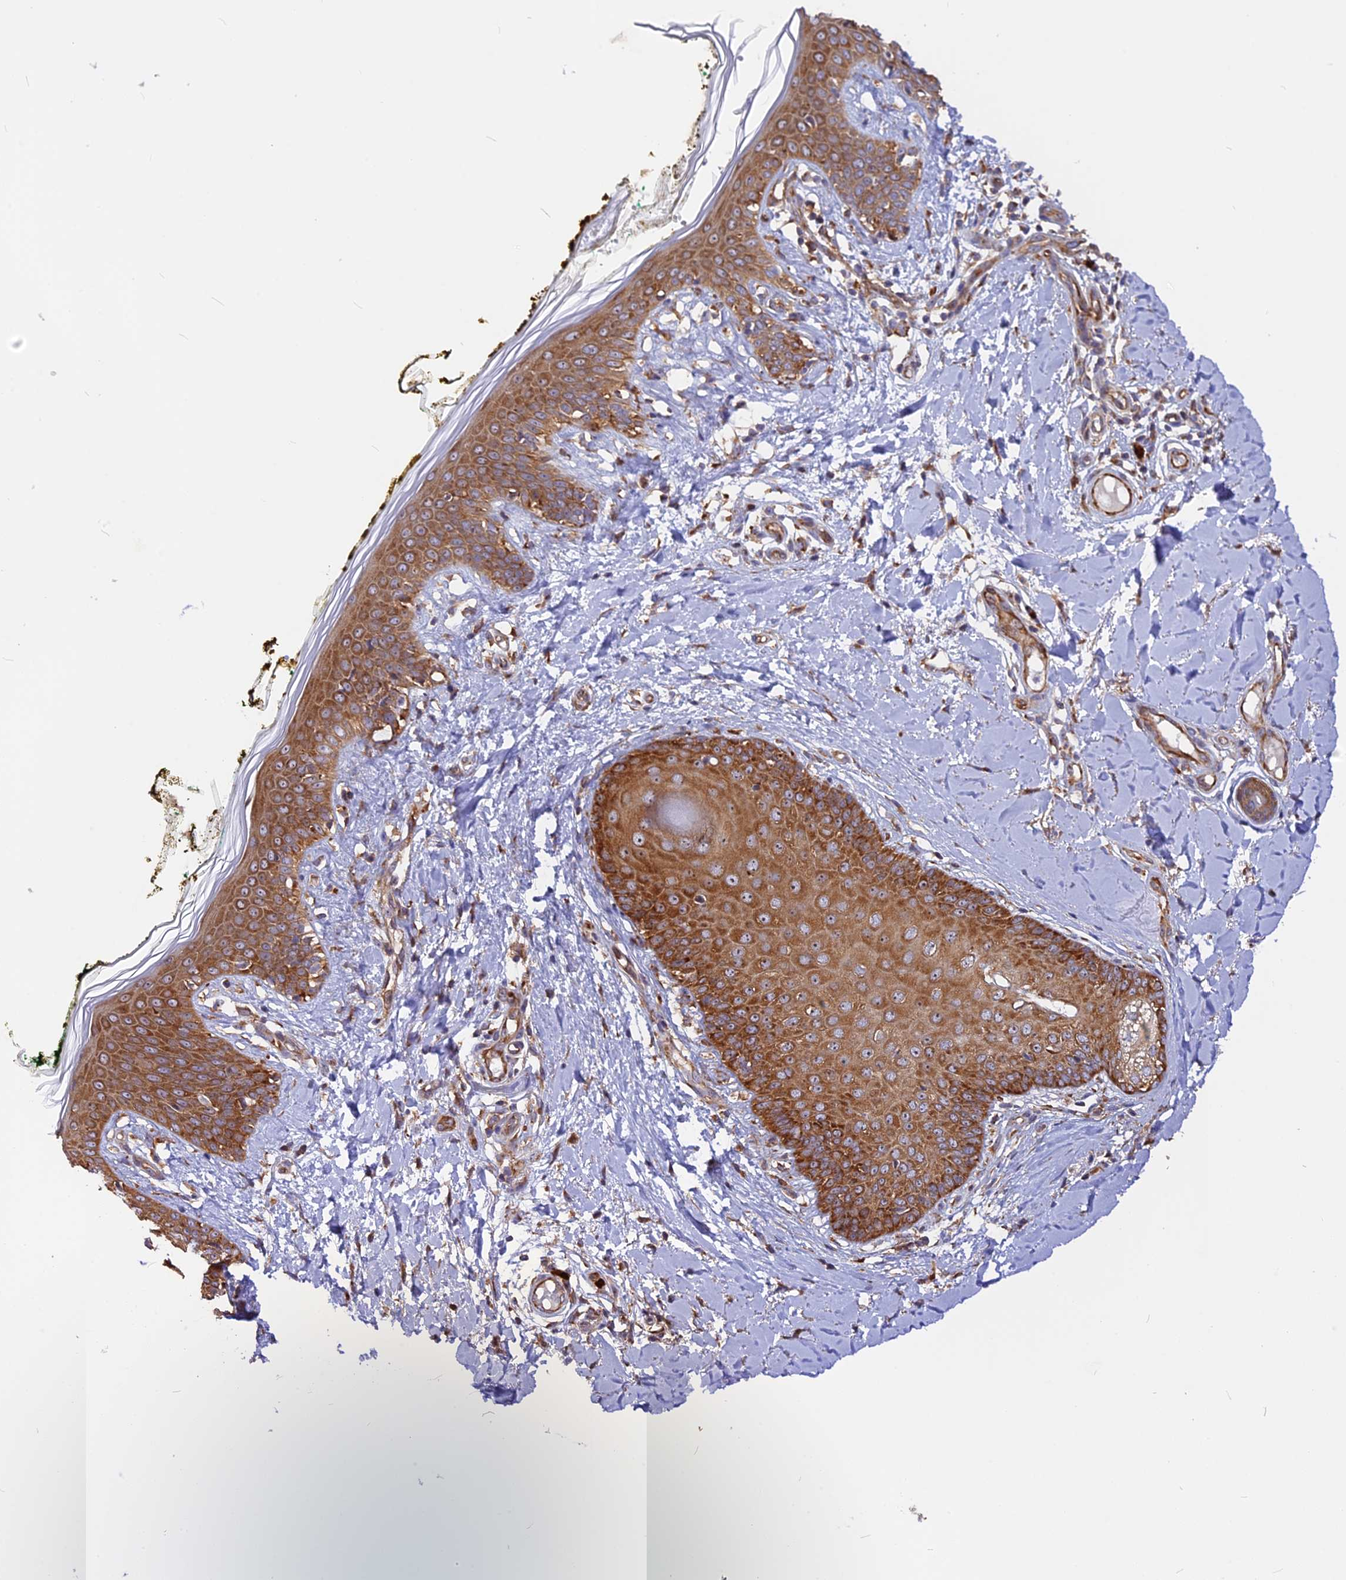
{"staining": {"intensity": "moderate", "quantity": ">75%", "location": "cytoplasmic/membranous"}, "tissue": "skin", "cell_type": "Fibroblasts", "image_type": "normal", "snomed": [{"axis": "morphology", "description": "Normal tissue, NOS"}, {"axis": "topography", "description": "Skin"}], "caption": "Immunohistochemistry (DAB (3,3'-diaminobenzidine)) staining of normal human skin displays moderate cytoplasmic/membranous protein positivity in approximately >75% of fibroblasts.", "gene": "GNPTAB", "patient": {"sex": "female", "age": 34}}